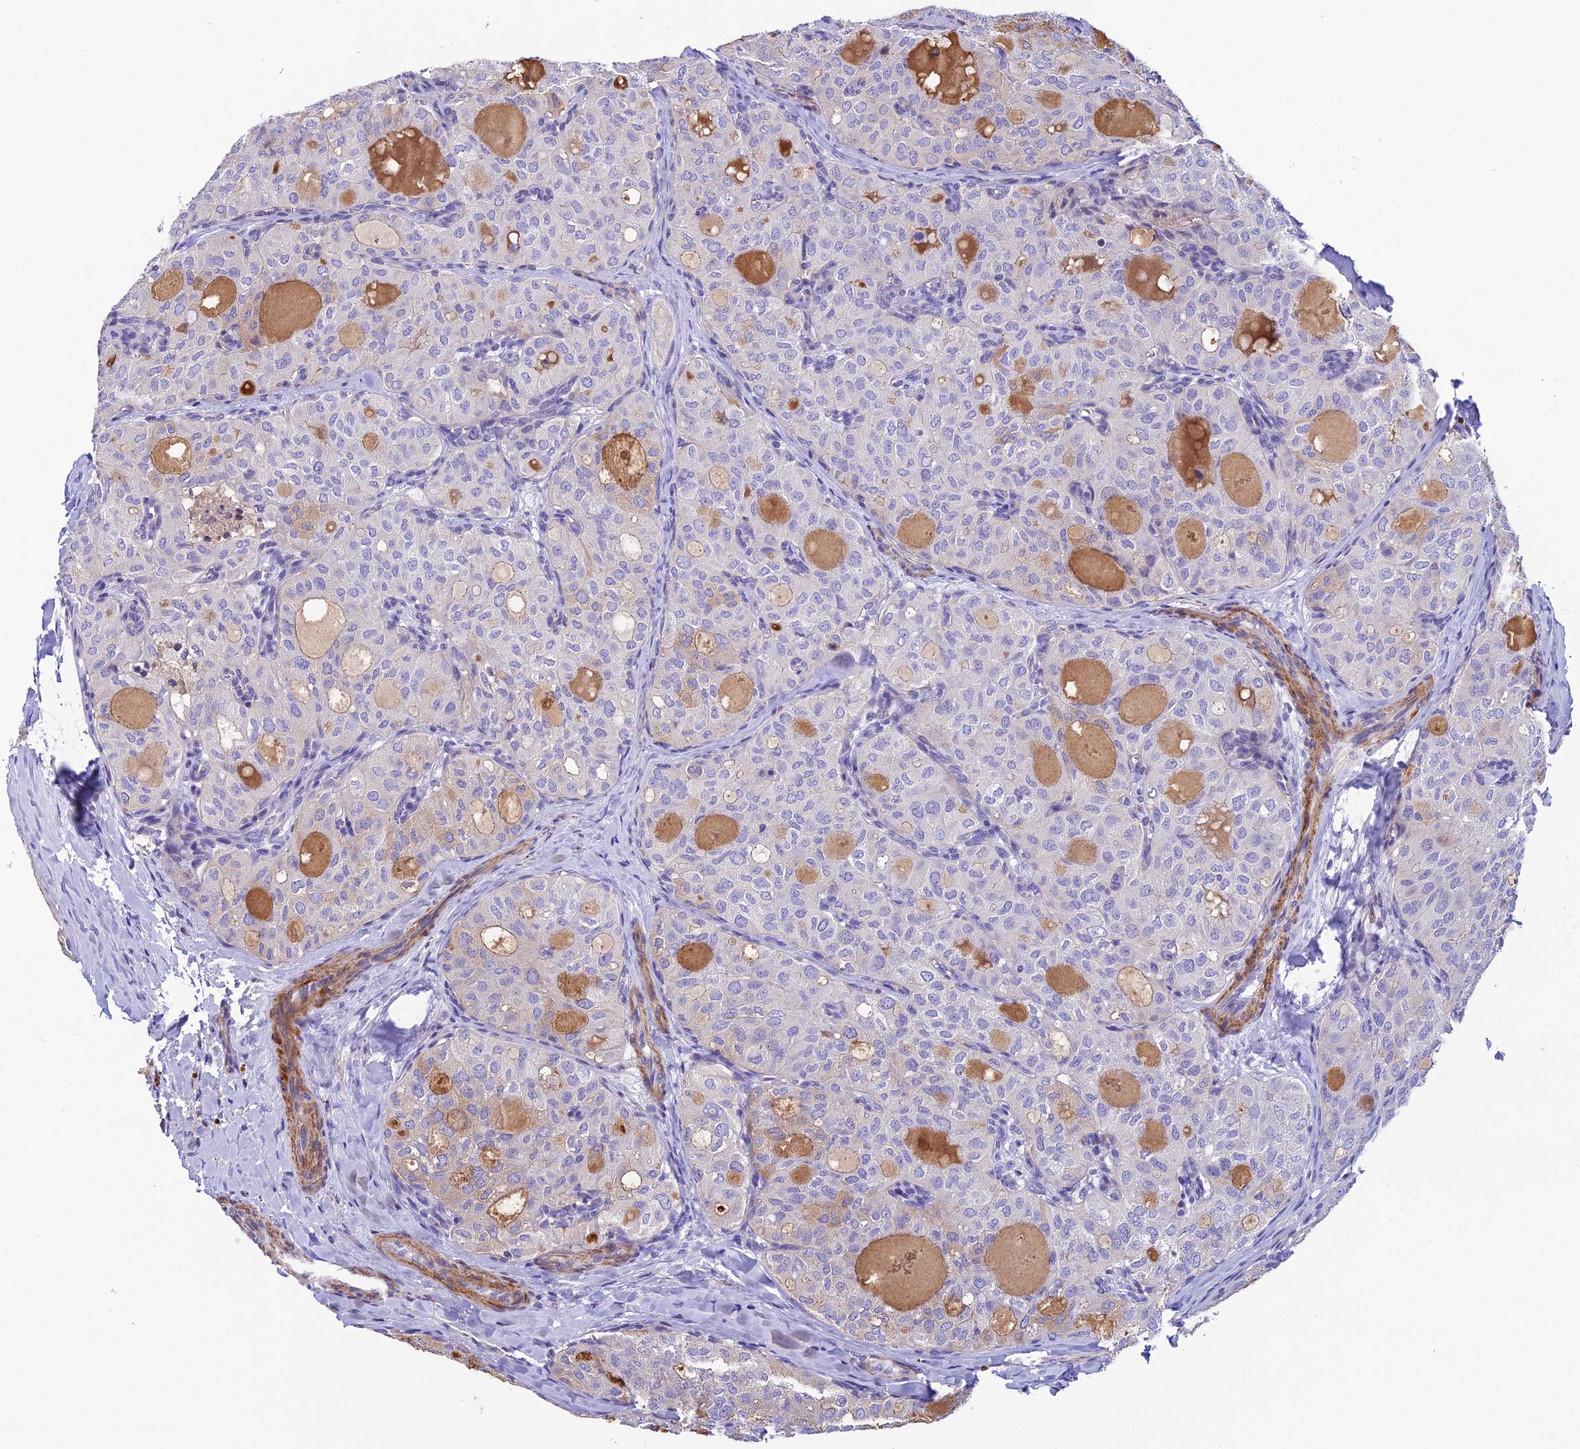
{"staining": {"intensity": "negative", "quantity": "none", "location": "none"}, "tissue": "thyroid cancer", "cell_type": "Tumor cells", "image_type": "cancer", "snomed": [{"axis": "morphology", "description": "Follicular adenoma carcinoma, NOS"}, {"axis": "topography", "description": "Thyroid gland"}], "caption": "Photomicrograph shows no protein positivity in tumor cells of thyroid cancer tissue.", "gene": "FAM178B", "patient": {"sex": "male", "age": 75}}